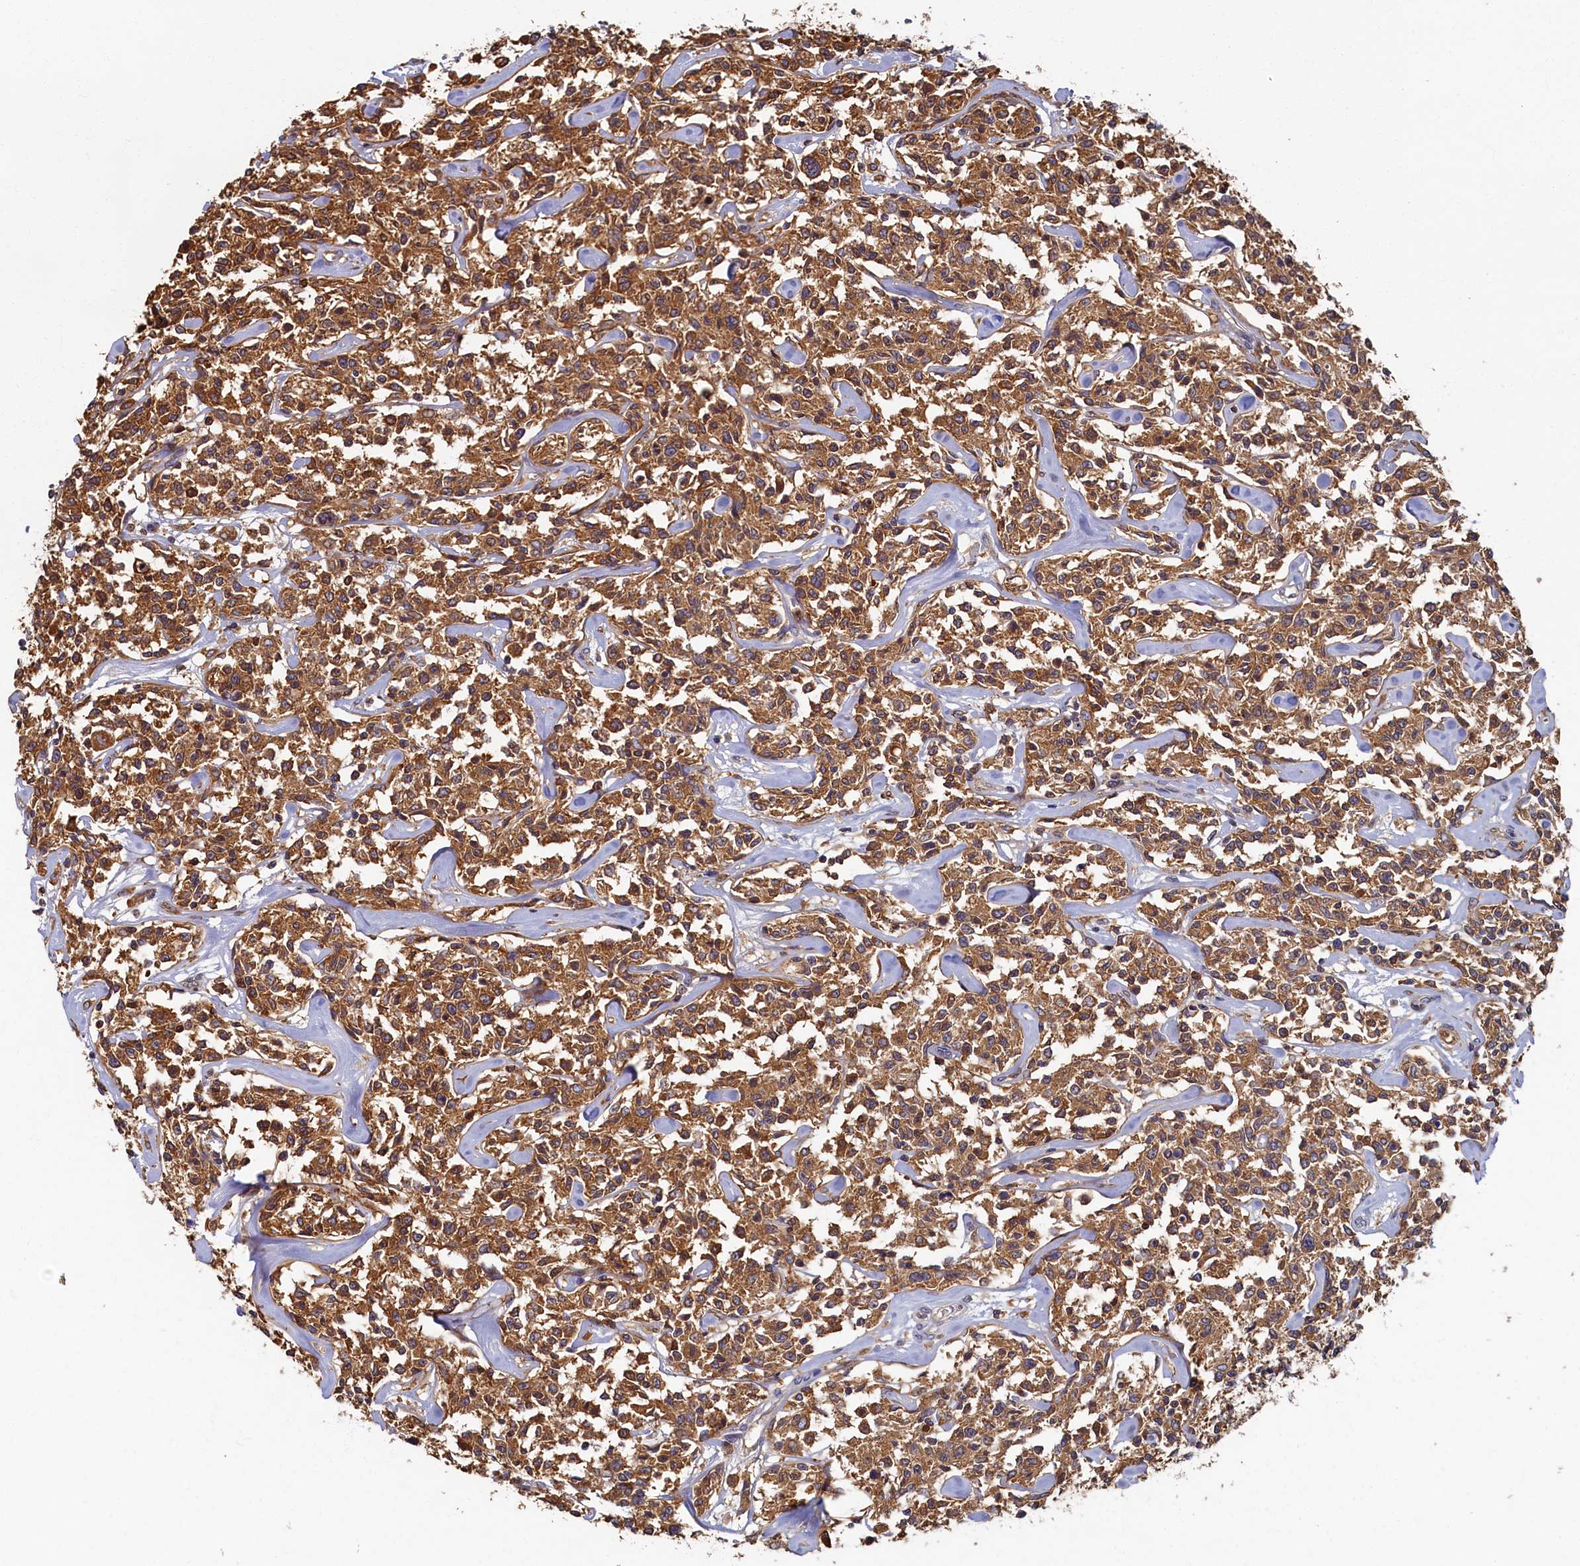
{"staining": {"intensity": "moderate", "quantity": ">75%", "location": "cytoplasmic/membranous"}, "tissue": "lymphoma", "cell_type": "Tumor cells", "image_type": "cancer", "snomed": [{"axis": "morphology", "description": "Malignant lymphoma, non-Hodgkin's type, Low grade"}, {"axis": "topography", "description": "Small intestine"}], "caption": "Brown immunohistochemical staining in lymphoma exhibits moderate cytoplasmic/membranous staining in about >75% of tumor cells. Using DAB (brown) and hematoxylin (blue) stains, captured at high magnification using brightfield microscopy.", "gene": "TIMM8B", "patient": {"sex": "female", "age": 59}}